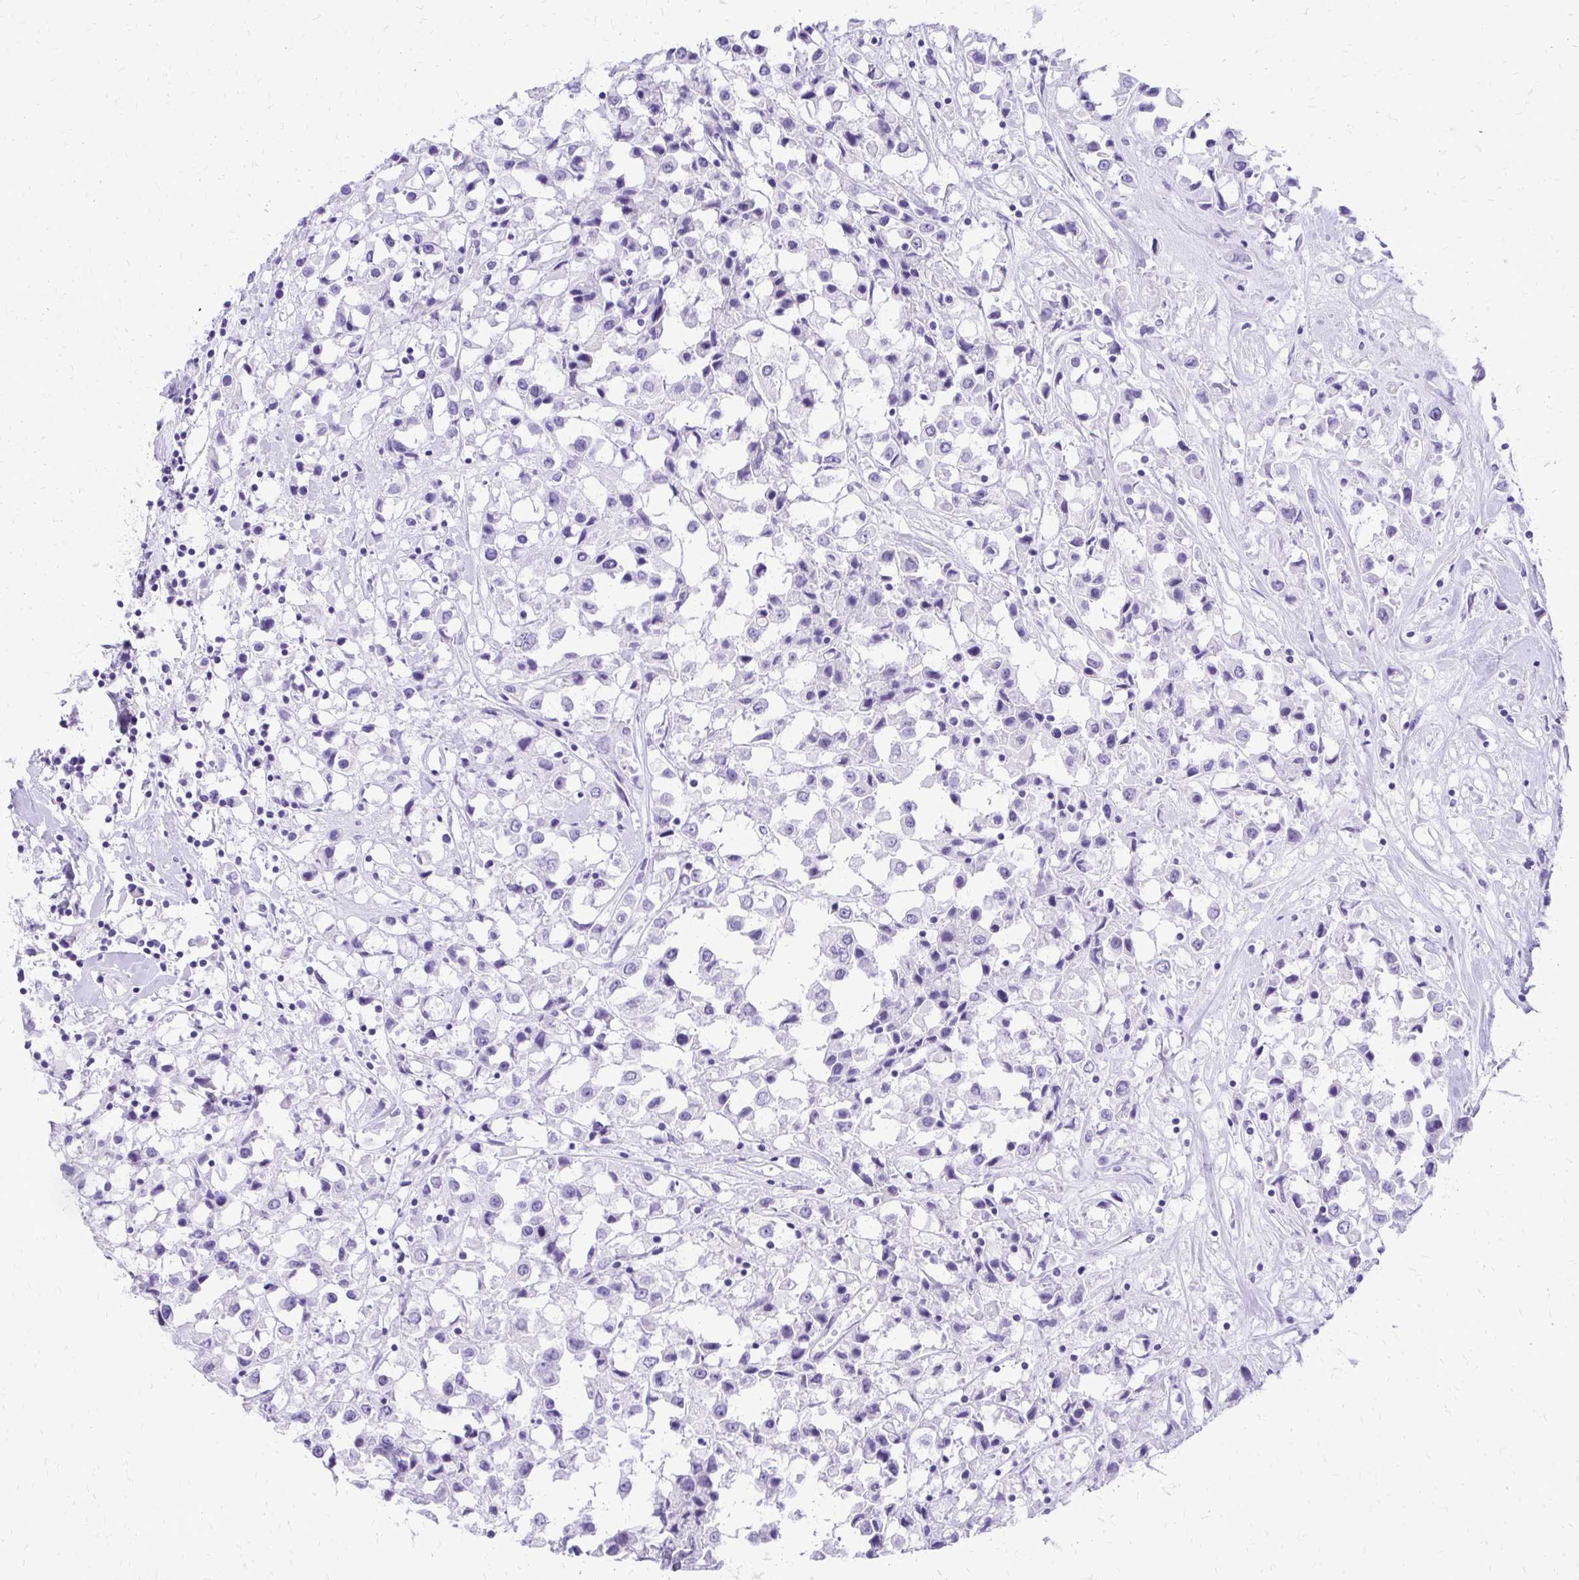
{"staining": {"intensity": "negative", "quantity": "none", "location": "none"}, "tissue": "breast cancer", "cell_type": "Tumor cells", "image_type": "cancer", "snomed": [{"axis": "morphology", "description": "Duct carcinoma"}, {"axis": "topography", "description": "Breast"}], "caption": "There is no significant positivity in tumor cells of breast cancer (invasive ductal carcinoma).", "gene": "SLC32A1", "patient": {"sex": "female", "age": 61}}